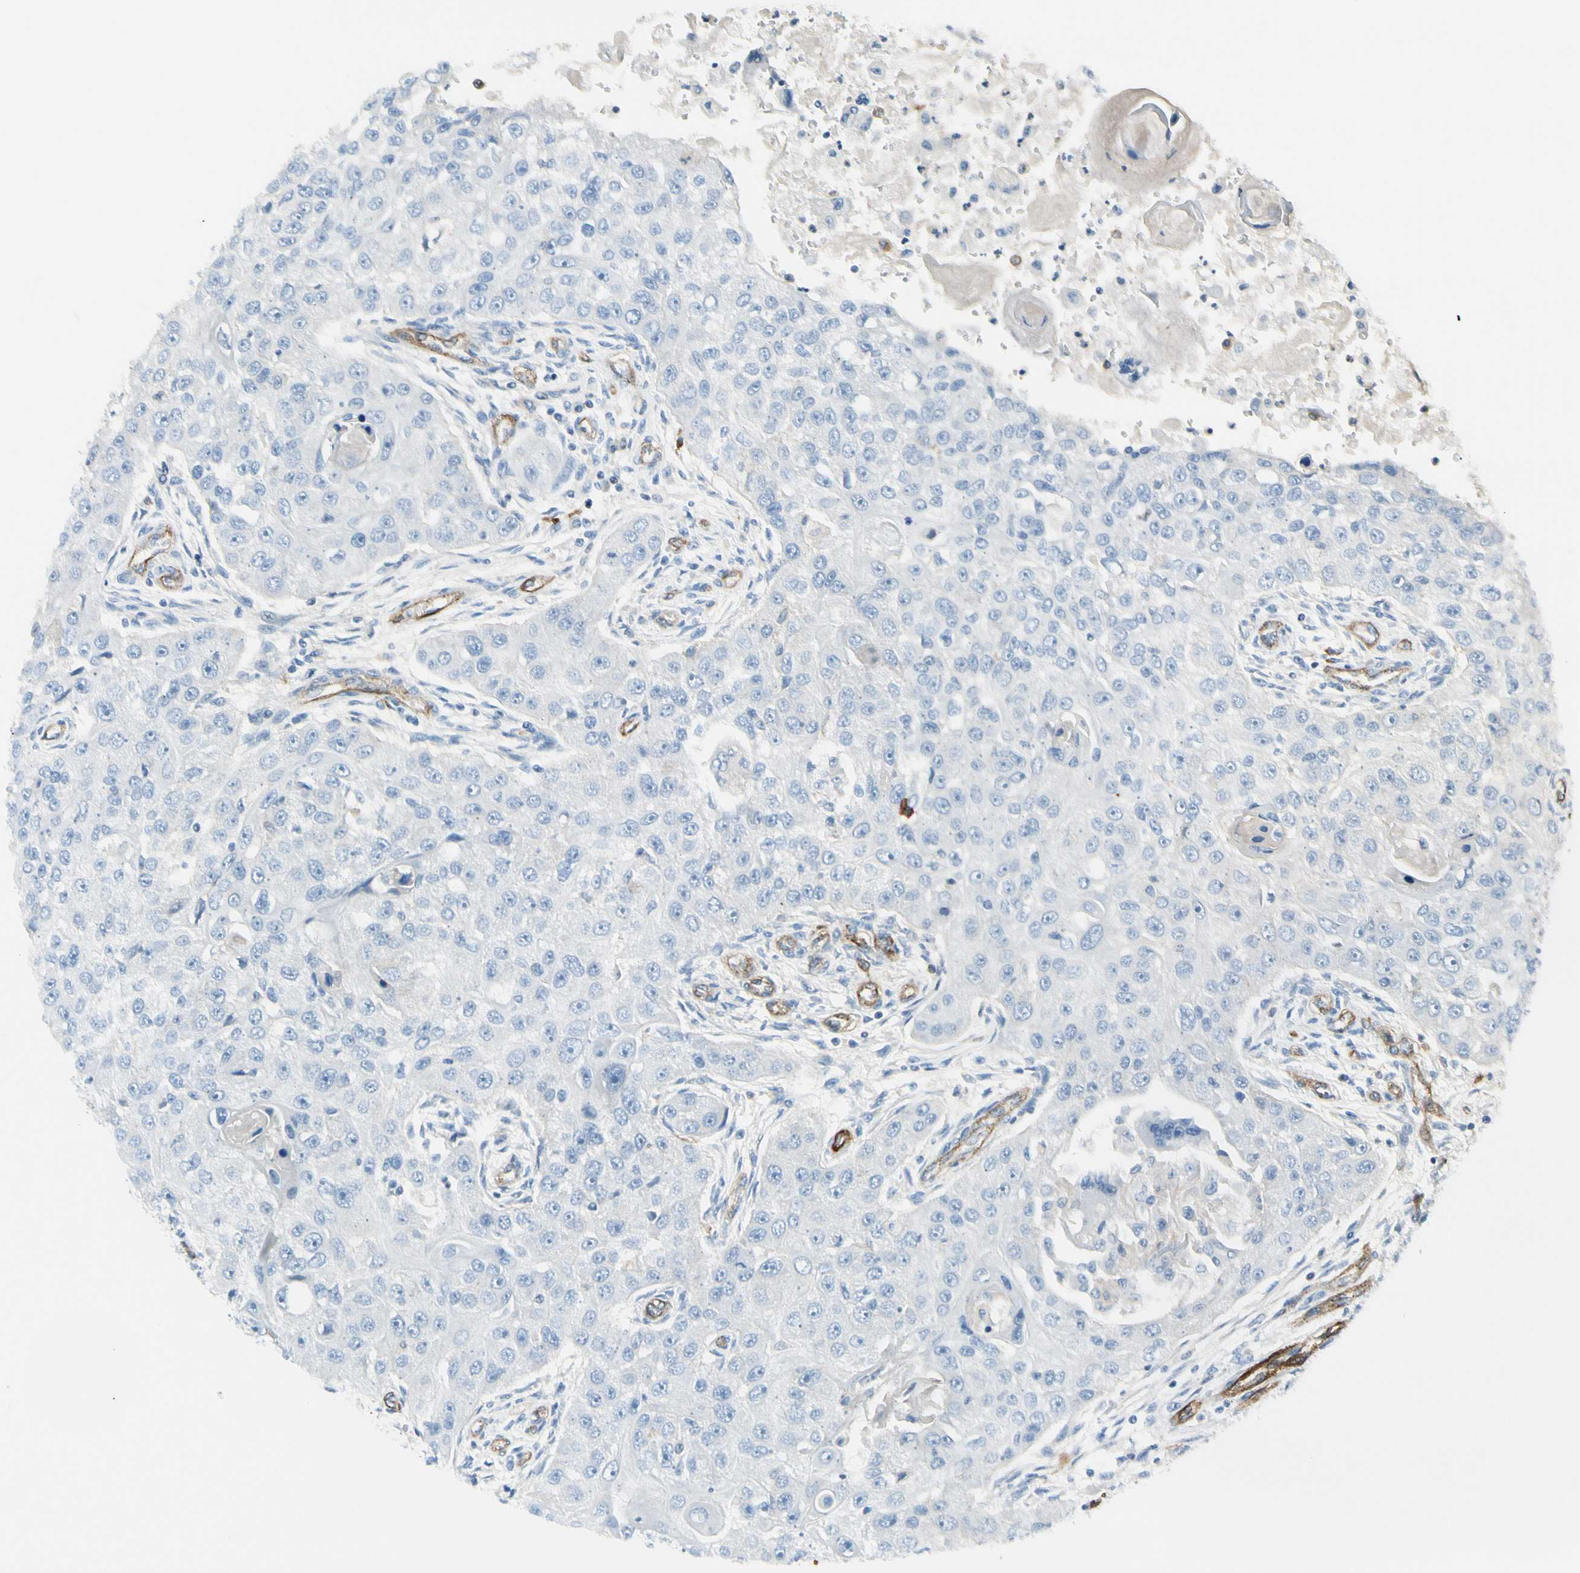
{"staining": {"intensity": "negative", "quantity": "none", "location": "none"}, "tissue": "head and neck cancer", "cell_type": "Tumor cells", "image_type": "cancer", "snomed": [{"axis": "morphology", "description": "Normal tissue, NOS"}, {"axis": "morphology", "description": "Squamous cell carcinoma, NOS"}, {"axis": "topography", "description": "Skeletal muscle"}, {"axis": "topography", "description": "Head-Neck"}], "caption": "This is an IHC histopathology image of squamous cell carcinoma (head and neck). There is no positivity in tumor cells.", "gene": "CD93", "patient": {"sex": "male", "age": 51}}